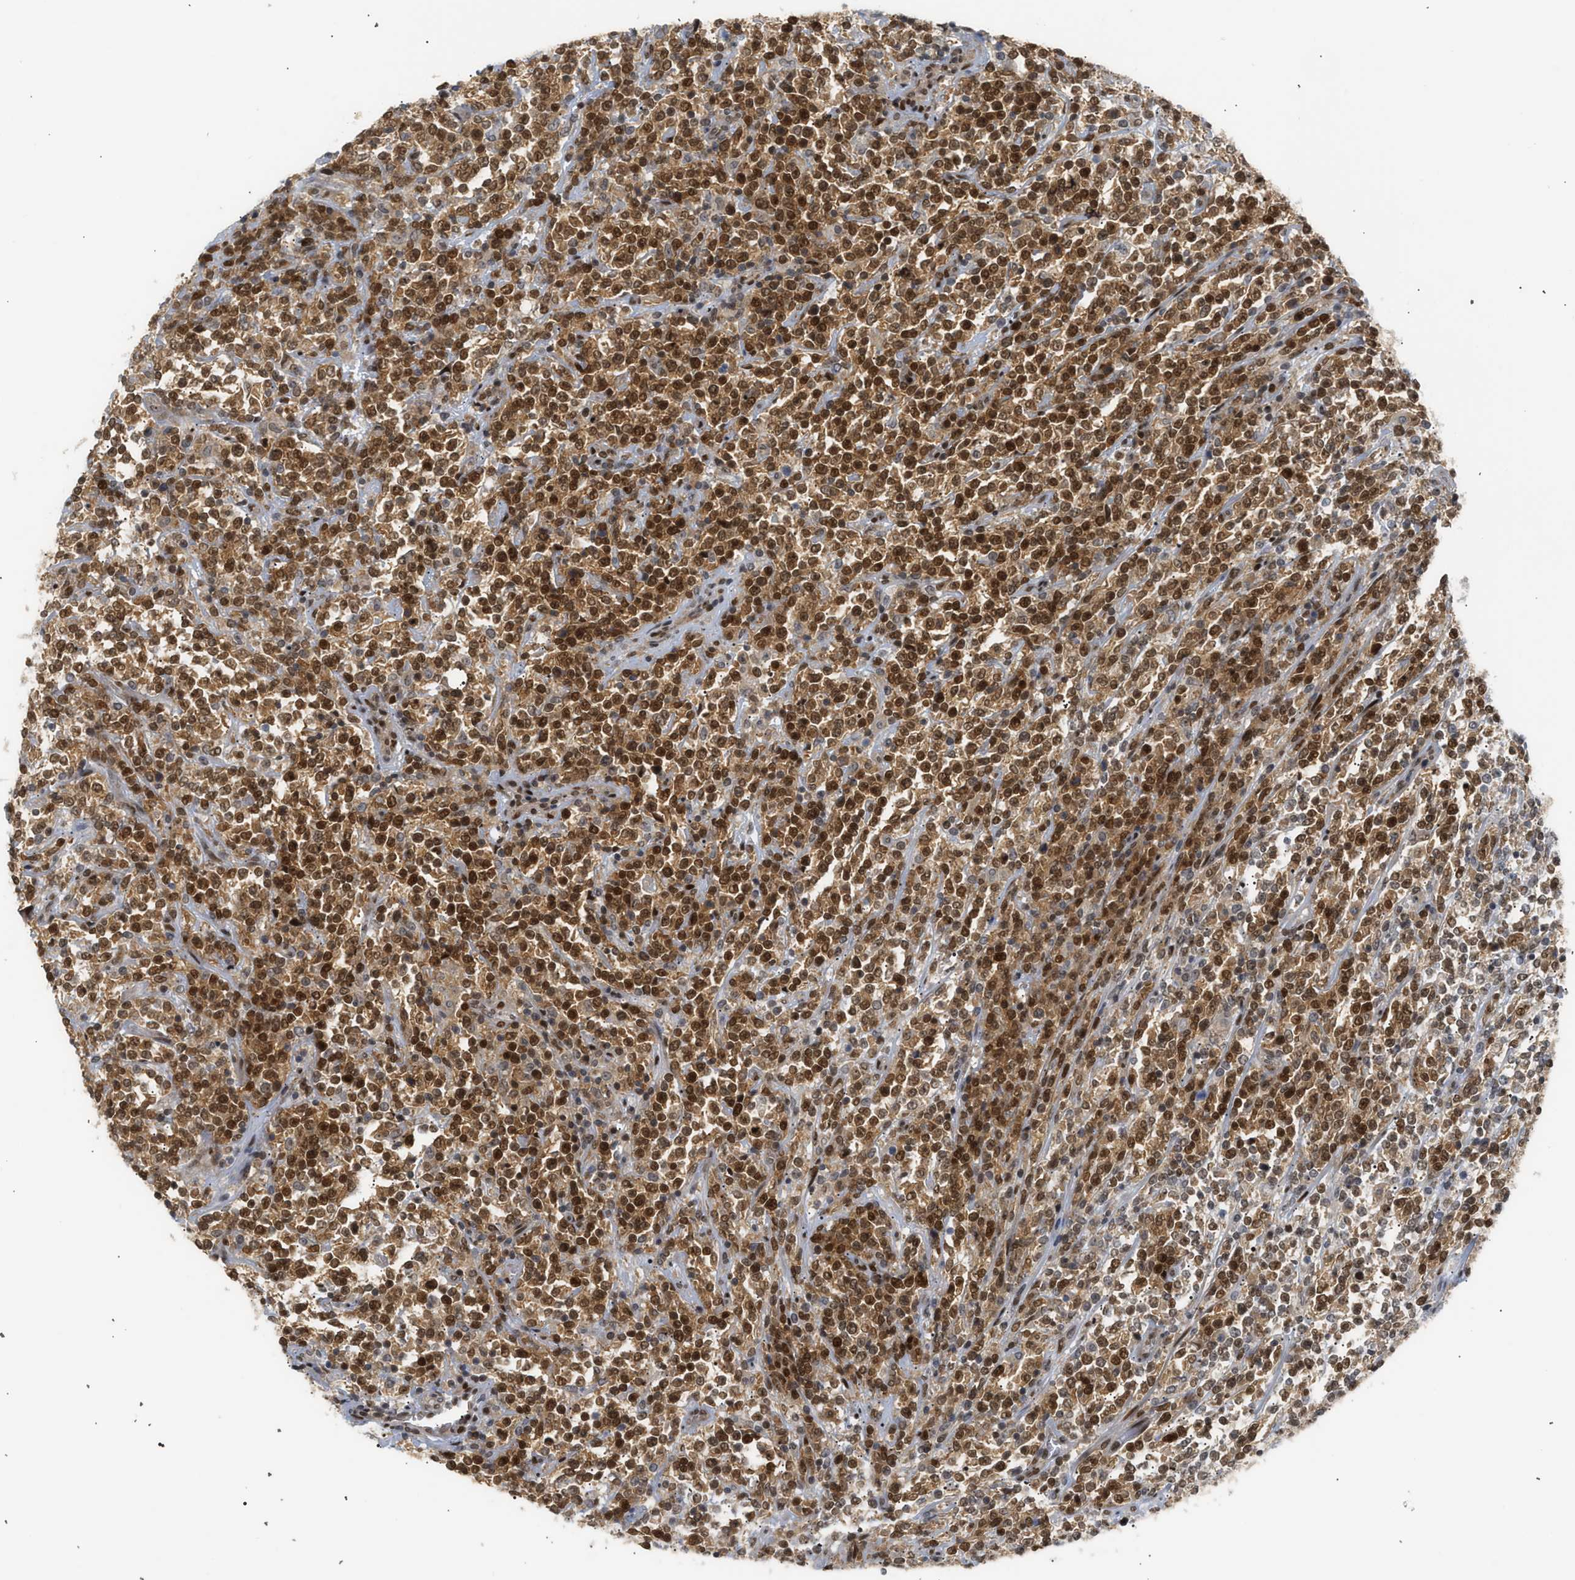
{"staining": {"intensity": "strong", "quantity": ">75%", "location": "nuclear"}, "tissue": "lymphoma", "cell_type": "Tumor cells", "image_type": "cancer", "snomed": [{"axis": "morphology", "description": "Malignant lymphoma, non-Hodgkin's type, High grade"}, {"axis": "topography", "description": "Soft tissue"}], "caption": "Immunohistochemistry (IHC) histopathology image of neoplastic tissue: lymphoma stained using immunohistochemistry (IHC) reveals high levels of strong protein expression localized specifically in the nuclear of tumor cells, appearing as a nuclear brown color.", "gene": "SSBP2", "patient": {"sex": "male", "age": 18}}